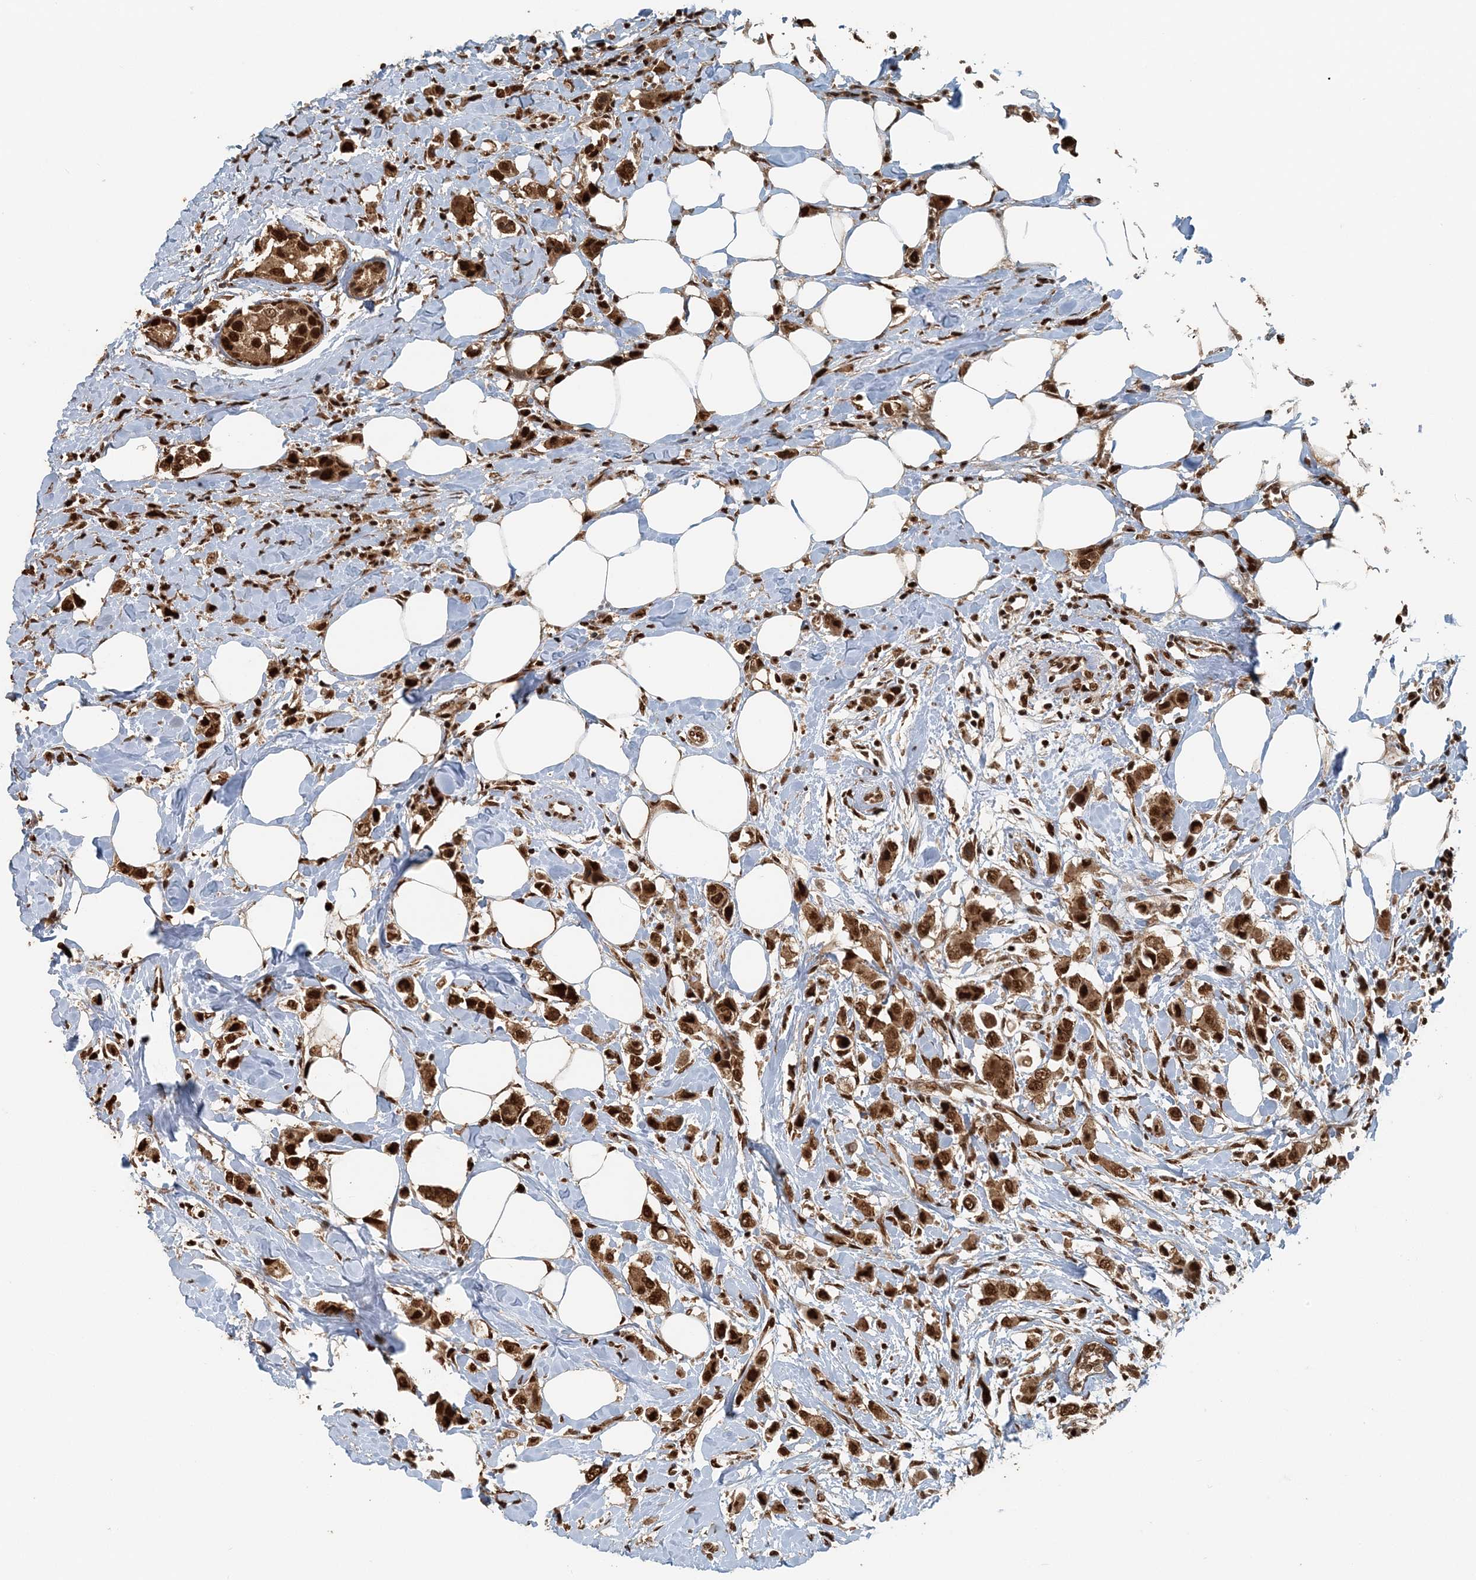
{"staining": {"intensity": "strong", "quantity": ">75%", "location": "cytoplasmic/membranous,nuclear"}, "tissue": "breast cancer", "cell_type": "Tumor cells", "image_type": "cancer", "snomed": [{"axis": "morphology", "description": "Normal tissue, NOS"}, {"axis": "morphology", "description": "Duct carcinoma"}, {"axis": "topography", "description": "Breast"}], "caption": "Immunohistochemical staining of human infiltrating ductal carcinoma (breast) reveals high levels of strong cytoplasmic/membranous and nuclear expression in about >75% of tumor cells. The staining was performed using DAB to visualize the protein expression in brown, while the nuclei were stained in blue with hematoxylin (Magnification: 20x).", "gene": "ARHGAP35", "patient": {"sex": "female", "age": 50}}